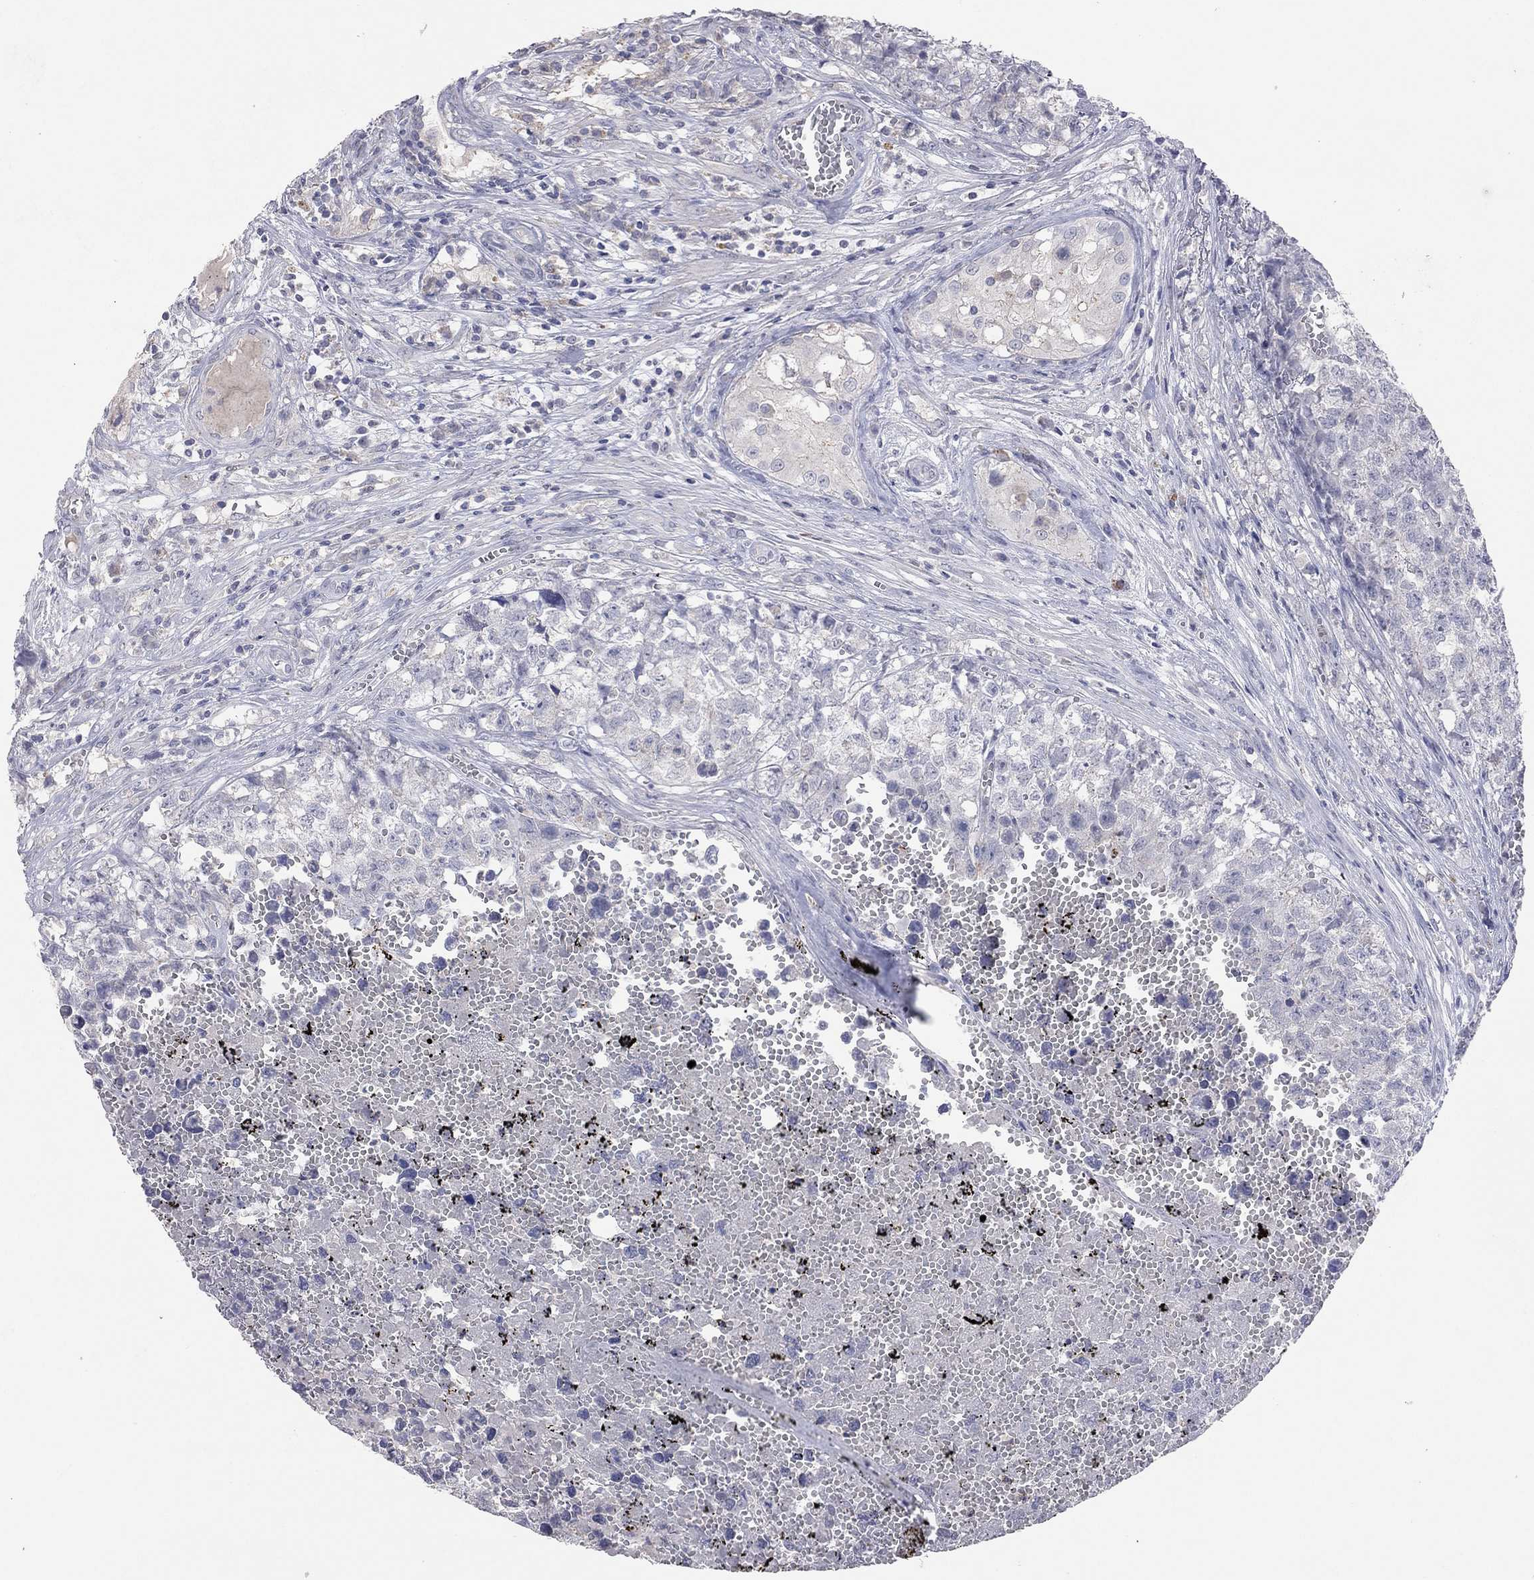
{"staining": {"intensity": "negative", "quantity": "none", "location": "none"}, "tissue": "testis cancer", "cell_type": "Tumor cells", "image_type": "cancer", "snomed": [{"axis": "morphology", "description": "Seminoma, NOS"}, {"axis": "morphology", "description": "Carcinoma, Embryonal, NOS"}, {"axis": "topography", "description": "Testis"}], "caption": "Photomicrograph shows no significant protein positivity in tumor cells of testis cancer (seminoma).", "gene": "MMP13", "patient": {"sex": "male", "age": 22}}